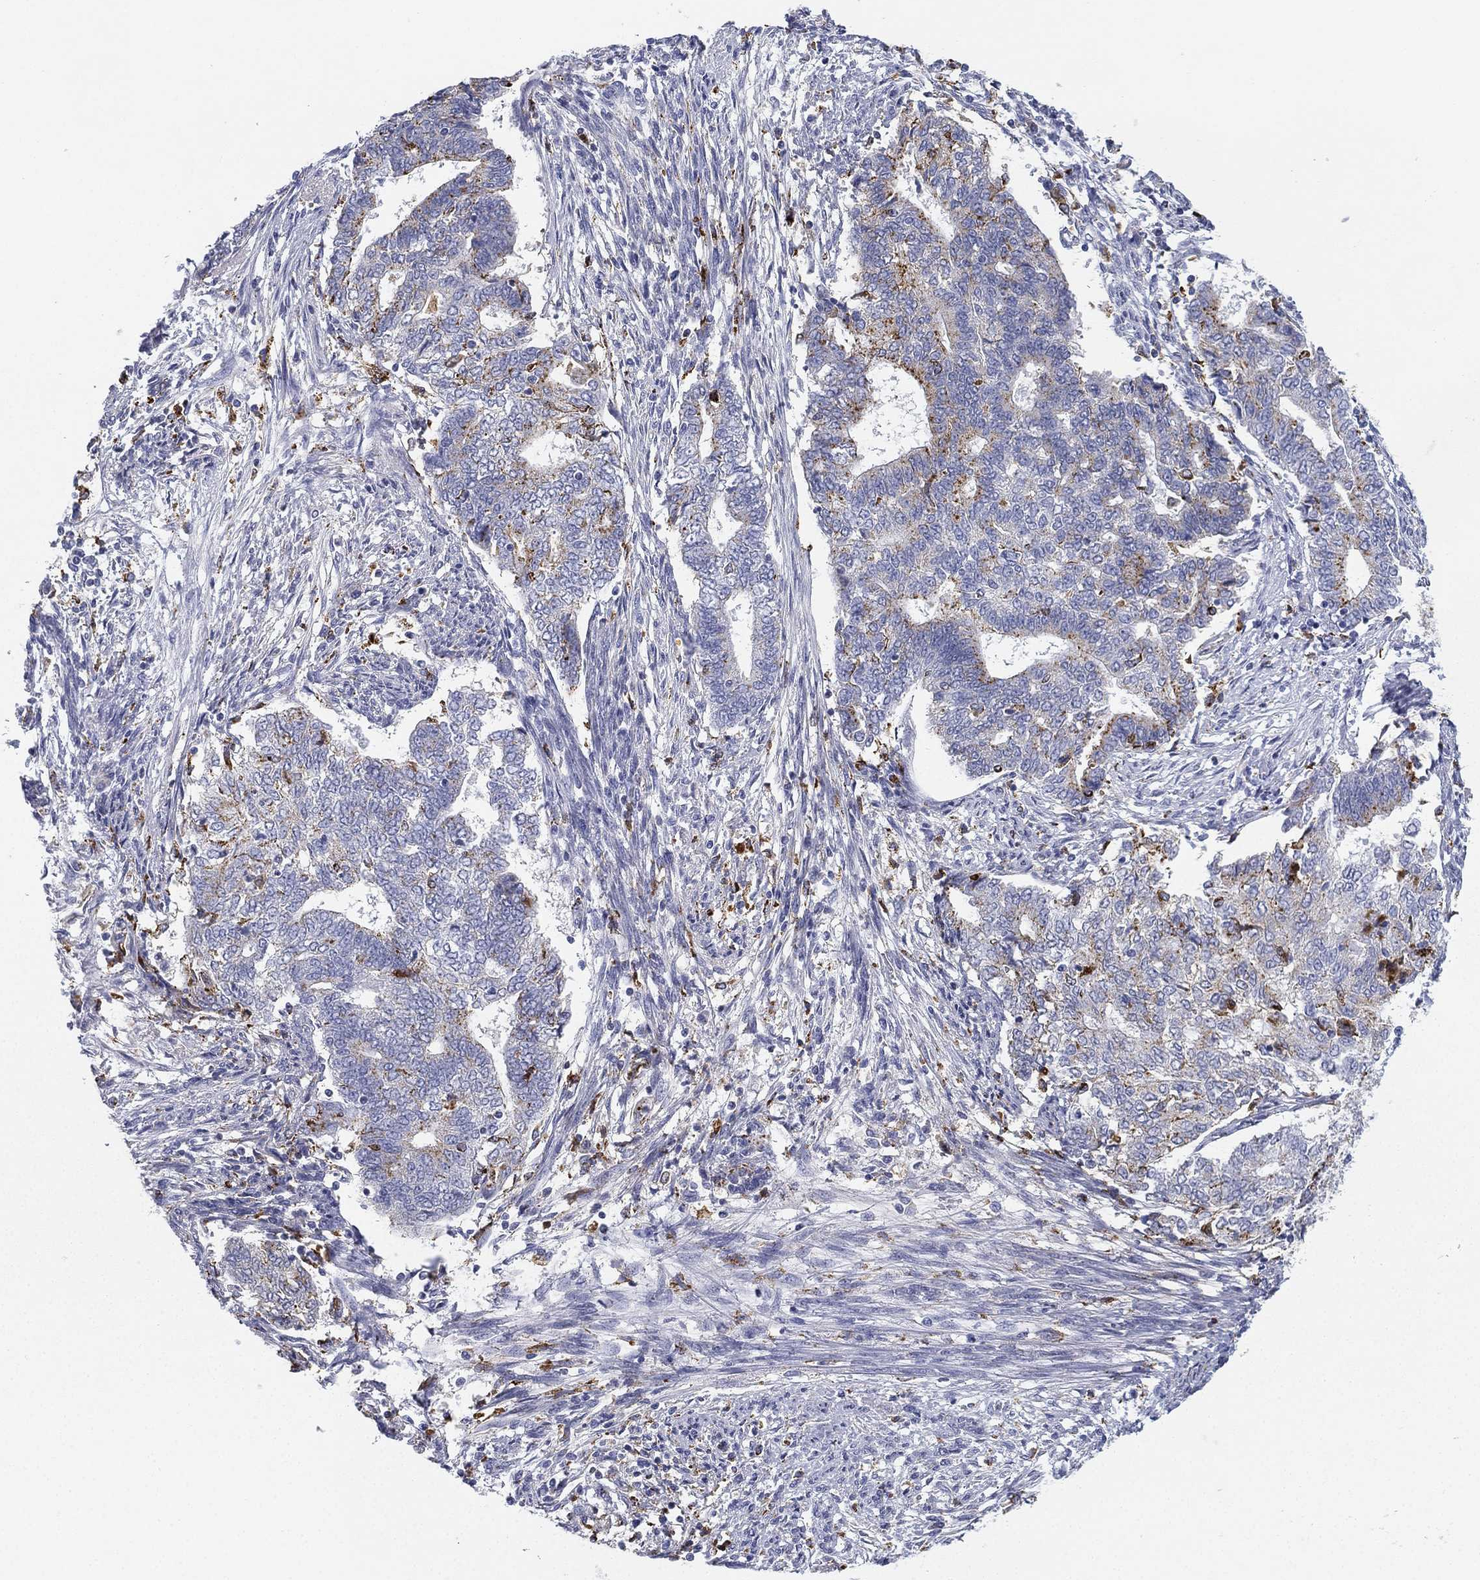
{"staining": {"intensity": "moderate", "quantity": "<25%", "location": "cytoplasmic/membranous"}, "tissue": "endometrial cancer", "cell_type": "Tumor cells", "image_type": "cancer", "snomed": [{"axis": "morphology", "description": "Adenocarcinoma, NOS"}, {"axis": "topography", "description": "Endometrium"}], "caption": "This image exhibits endometrial cancer stained with IHC to label a protein in brown. The cytoplasmic/membranous of tumor cells show moderate positivity for the protein. Nuclei are counter-stained blue.", "gene": "NPC2", "patient": {"sex": "female", "age": 65}}